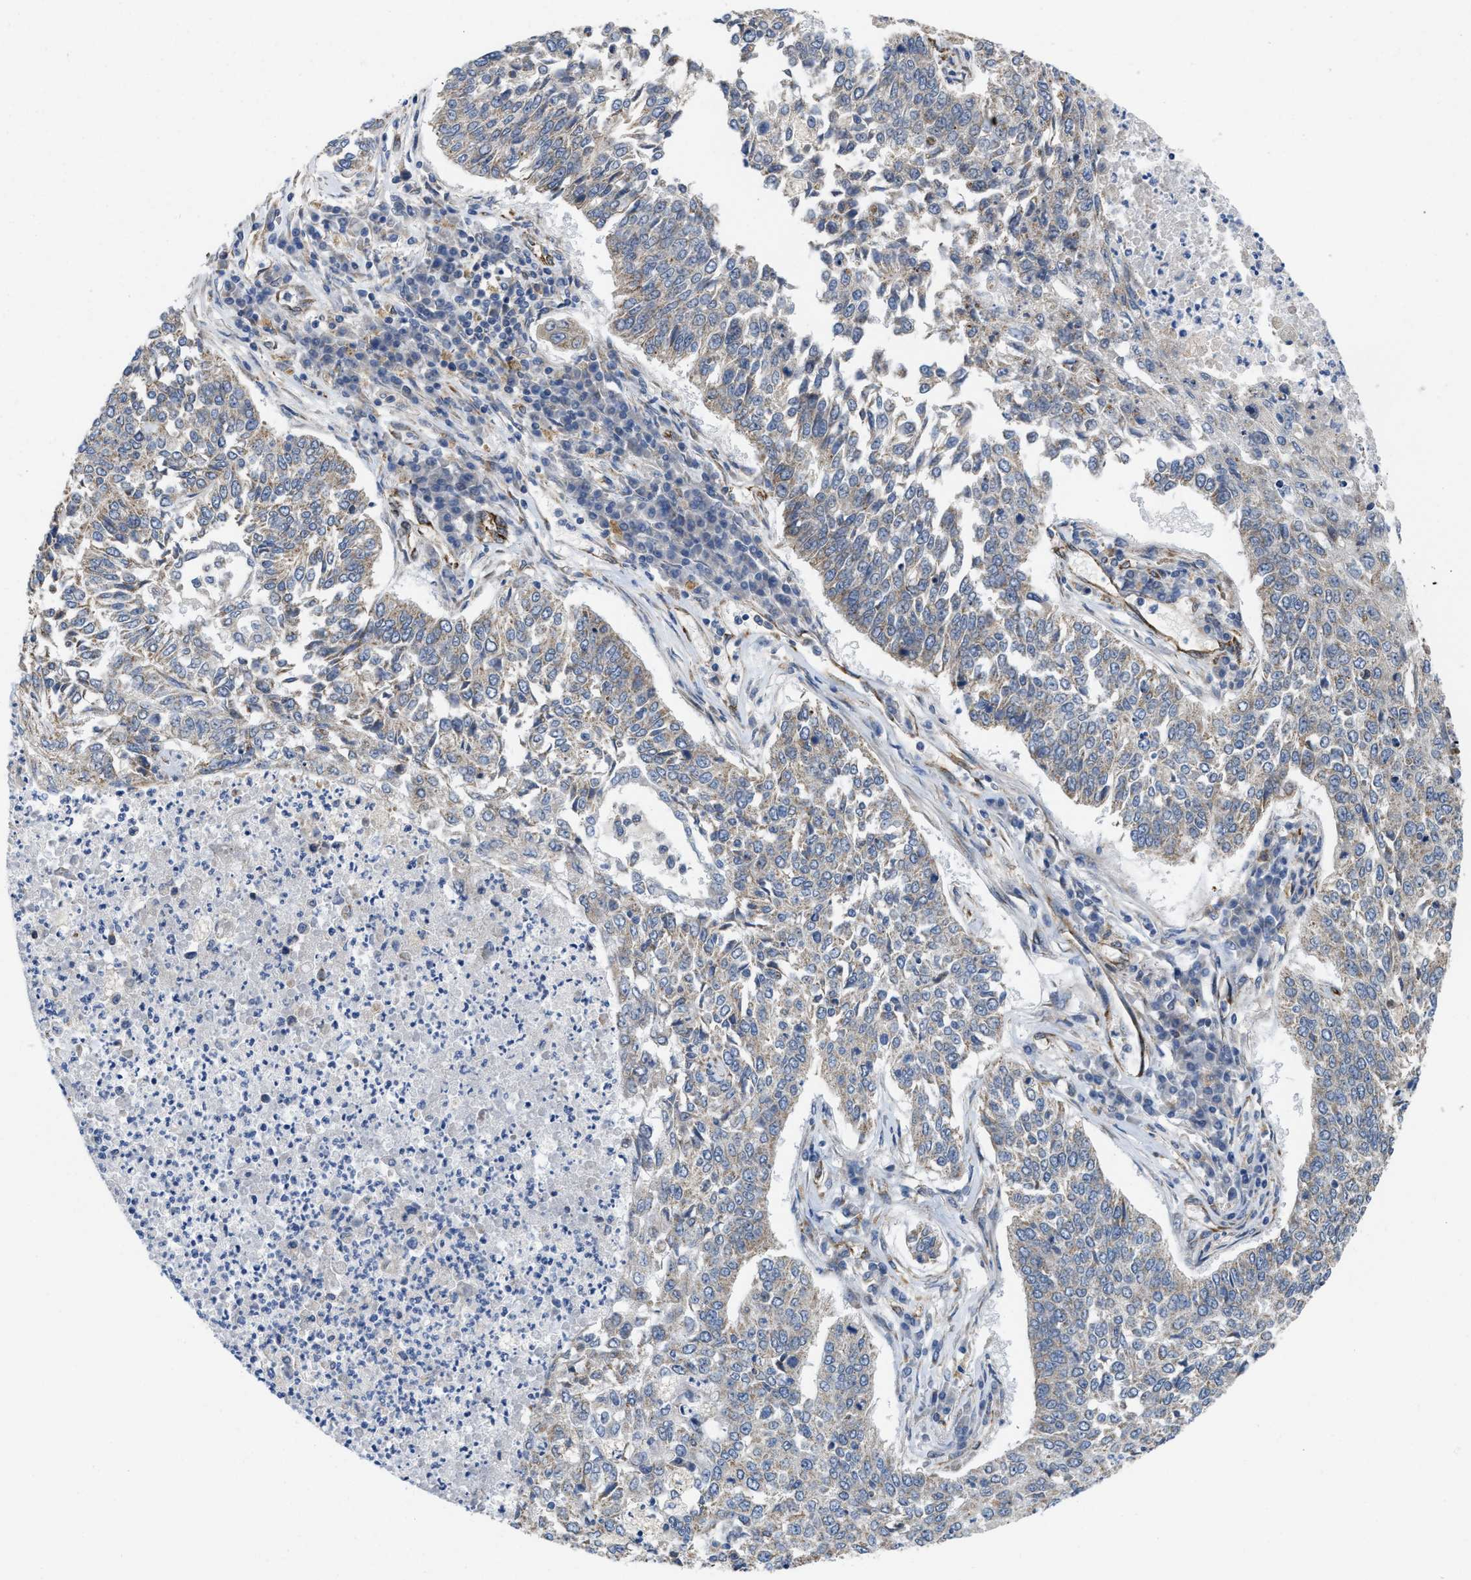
{"staining": {"intensity": "weak", "quantity": "<25%", "location": "cytoplasmic/membranous"}, "tissue": "lung cancer", "cell_type": "Tumor cells", "image_type": "cancer", "snomed": [{"axis": "morphology", "description": "Normal tissue, NOS"}, {"axis": "morphology", "description": "Squamous cell carcinoma, NOS"}, {"axis": "topography", "description": "Cartilage tissue"}, {"axis": "topography", "description": "Bronchus"}, {"axis": "topography", "description": "Lung"}], "caption": "A micrograph of human squamous cell carcinoma (lung) is negative for staining in tumor cells.", "gene": "EOGT", "patient": {"sex": "female", "age": 49}}